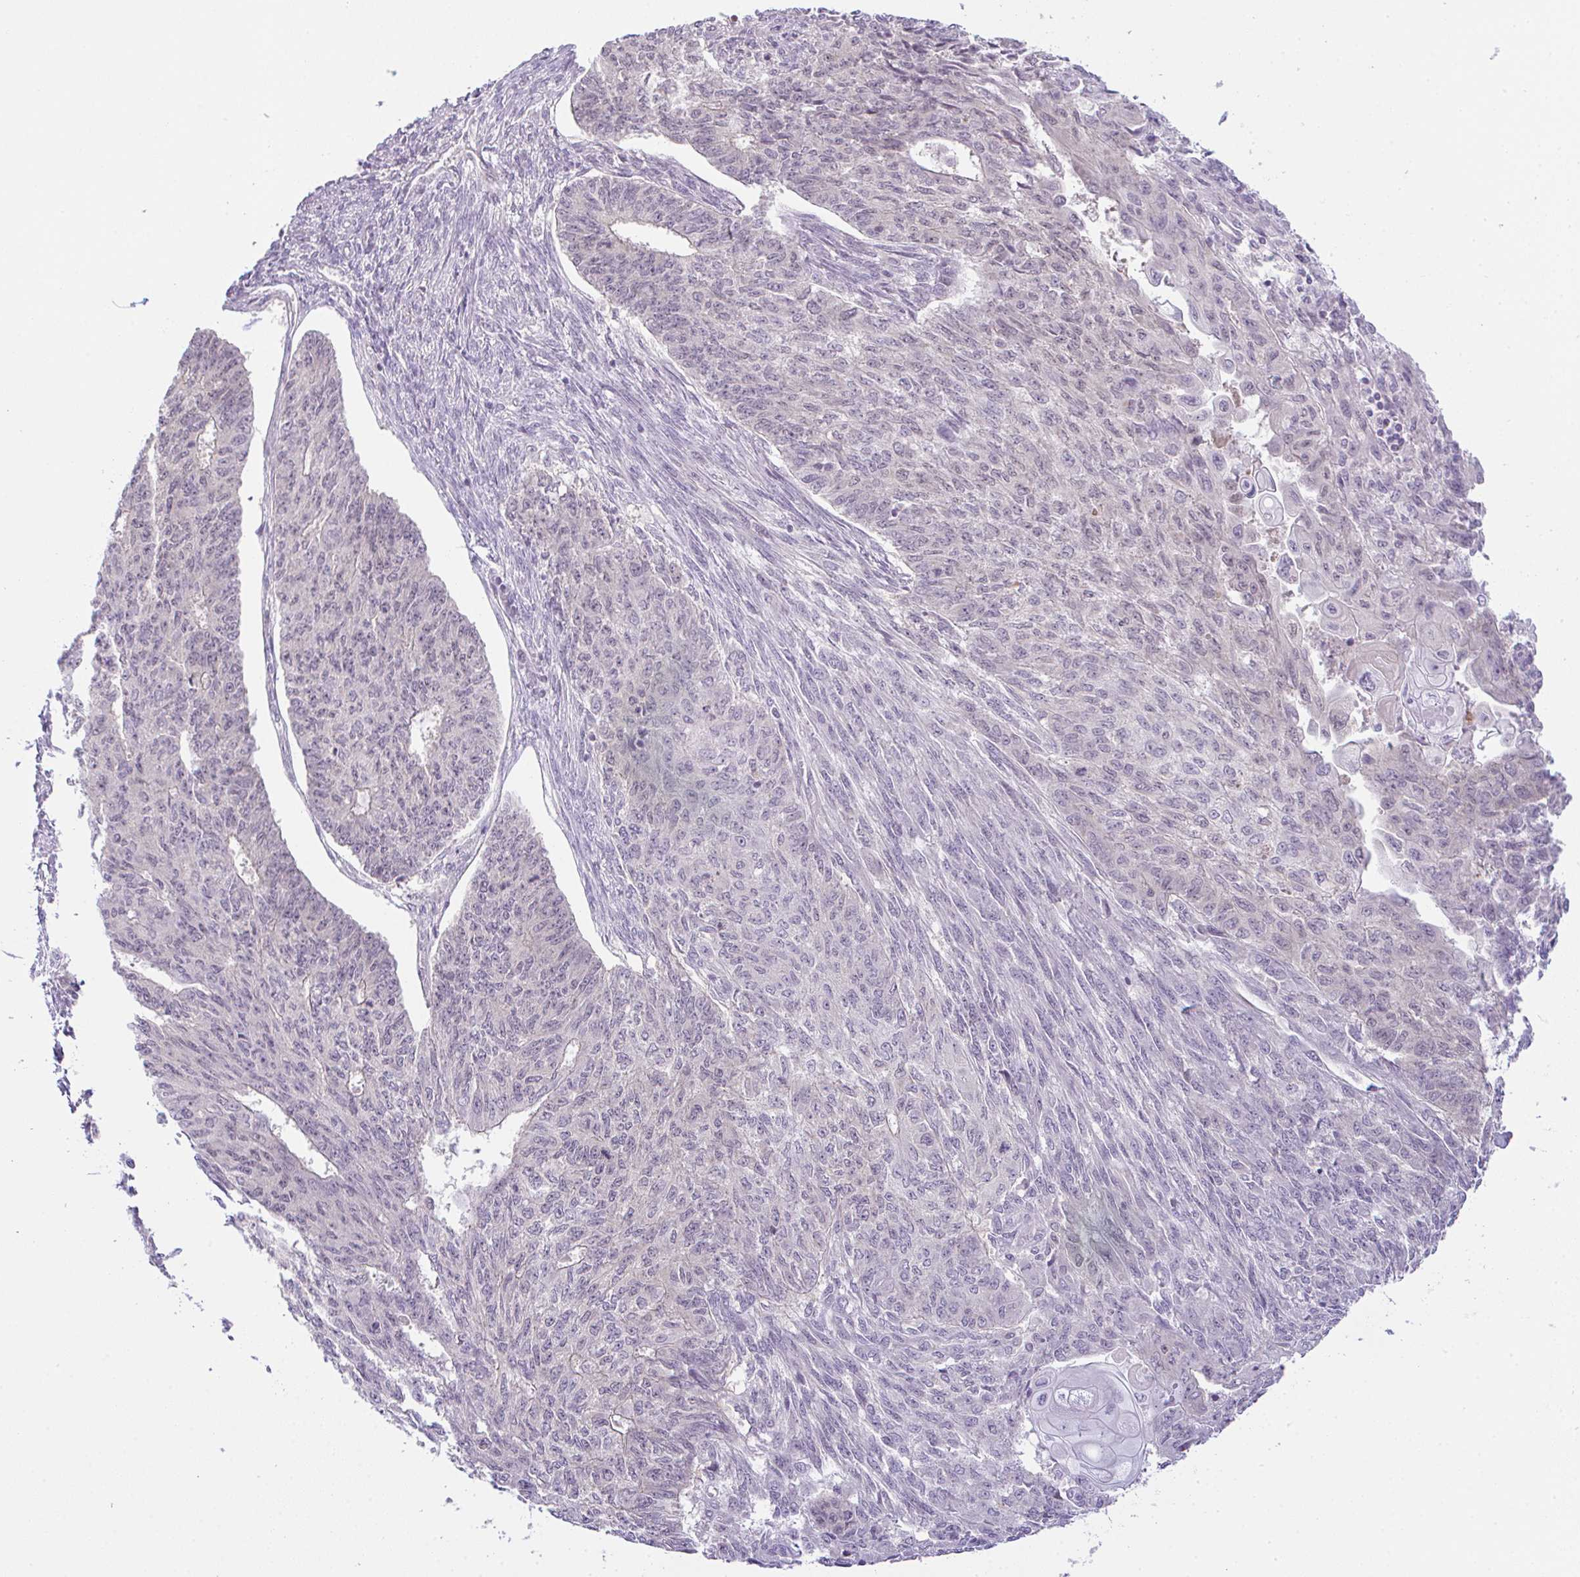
{"staining": {"intensity": "negative", "quantity": "none", "location": "none"}, "tissue": "endometrial cancer", "cell_type": "Tumor cells", "image_type": "cancer", "snomed": [{"axis": "morphology", "description": "Adenocarcinoma, NOS"}, {"axis": "topography", "description": "Endometrium"}], "caption": "Immunohistochemistry photomicrograph of human endometrial cancer (adenocarcinoma) stained for a protein (brown), which exhibits no expression in tumor cells.", "gene": "CSE1L", "patient": {"sex": "female", "age": 32}}